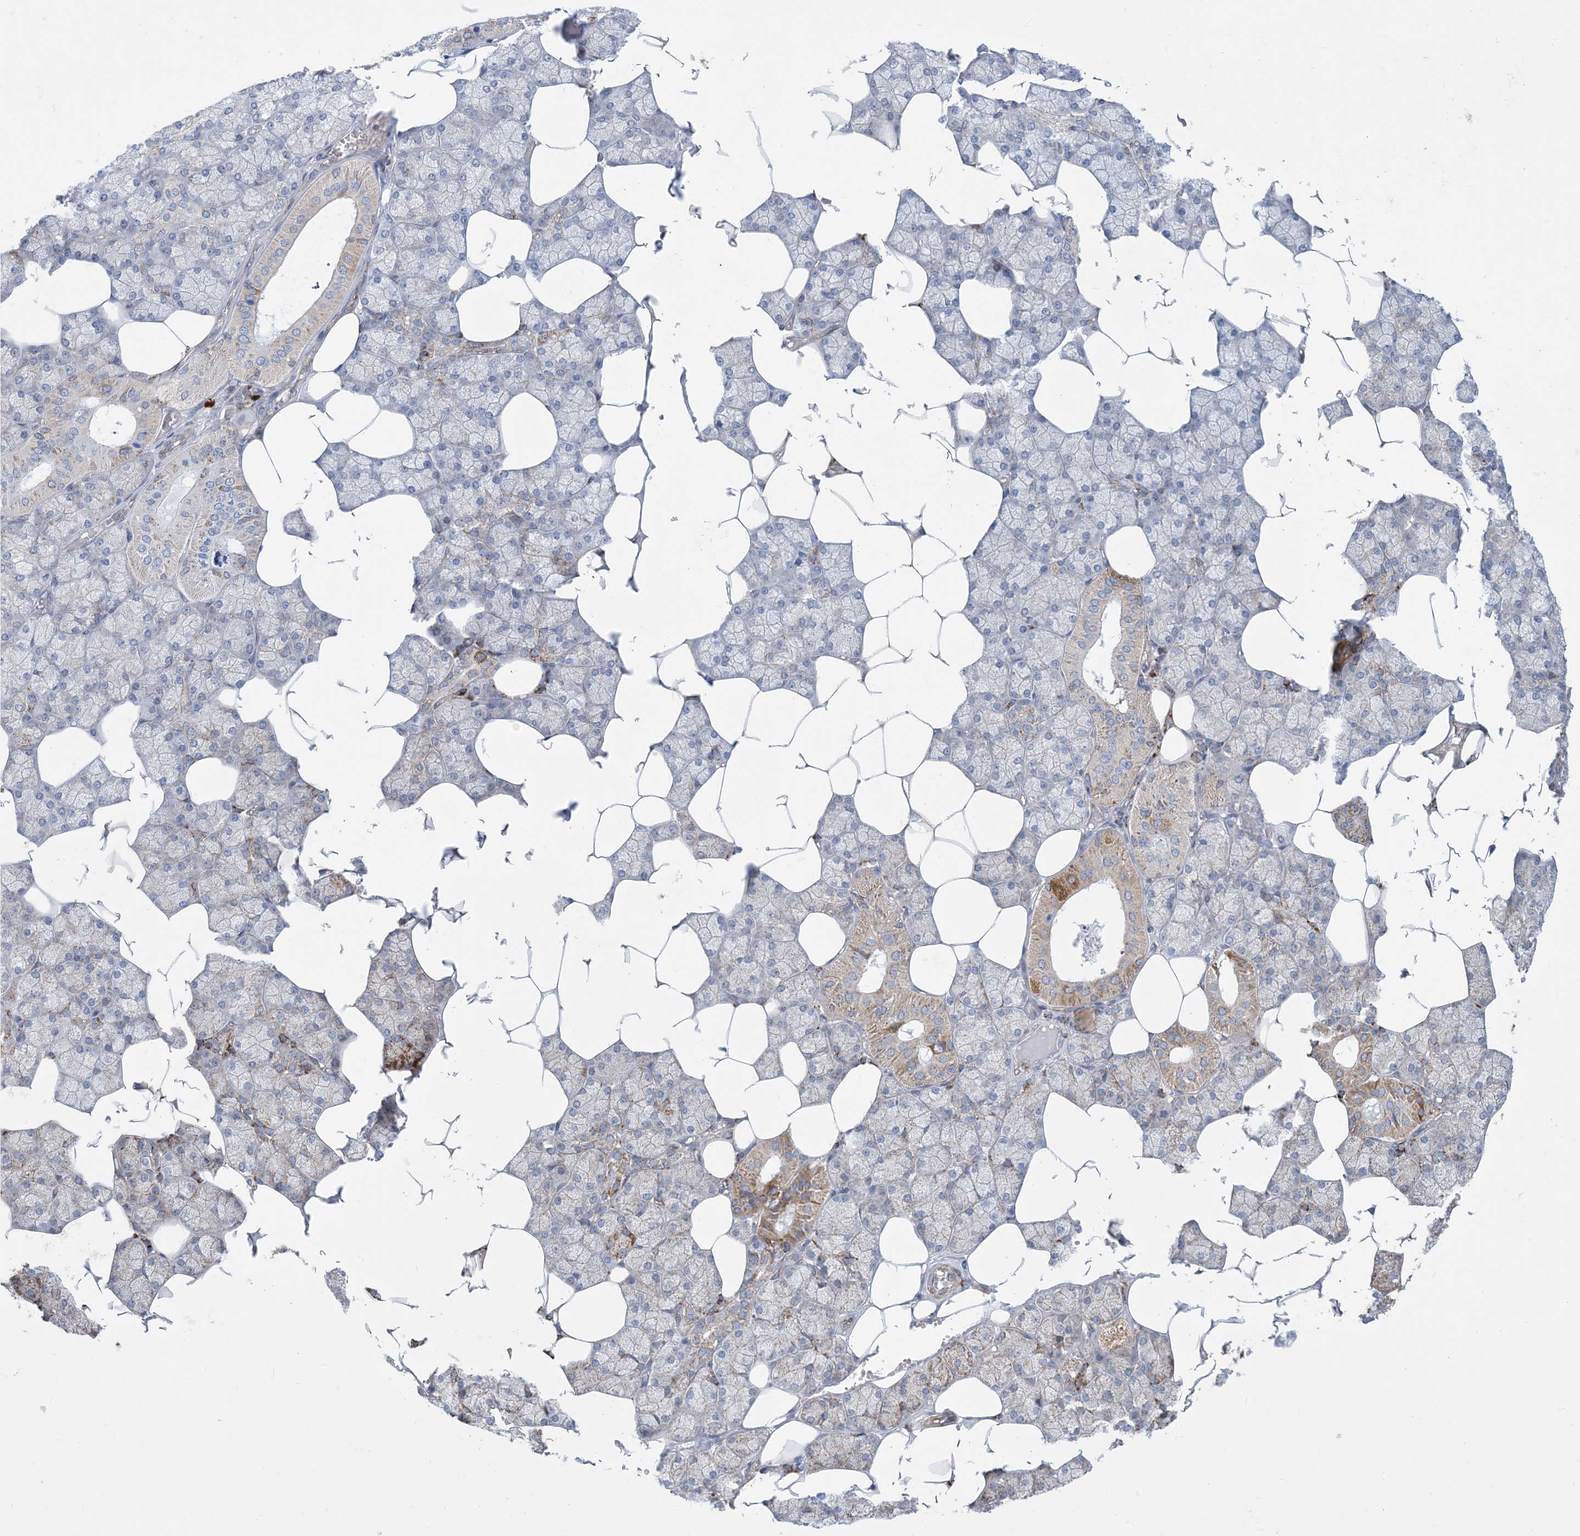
{"staining": {"intensity": "moderate", "quantity": "25%-75%", "location": "cytoplasmic/membranous"}, "tissue": "salivary gland", "cell_type": "Glandular cells", "image_type": "normal", "snomed": [{"axis": "morphology", "description": "Normal tissue, NOS"}, {"axis": "topography", "description": "Salivary gland"}], "caption": "The image reveals immunohistochemical staining of unremarkable salivary gland. There is moderate cytoplasmic/membranous expression is identified in about 25%-75% of glandular cells.", "gene": "PCDHGA1", "patient": {"sex": "male", "age": 62}}